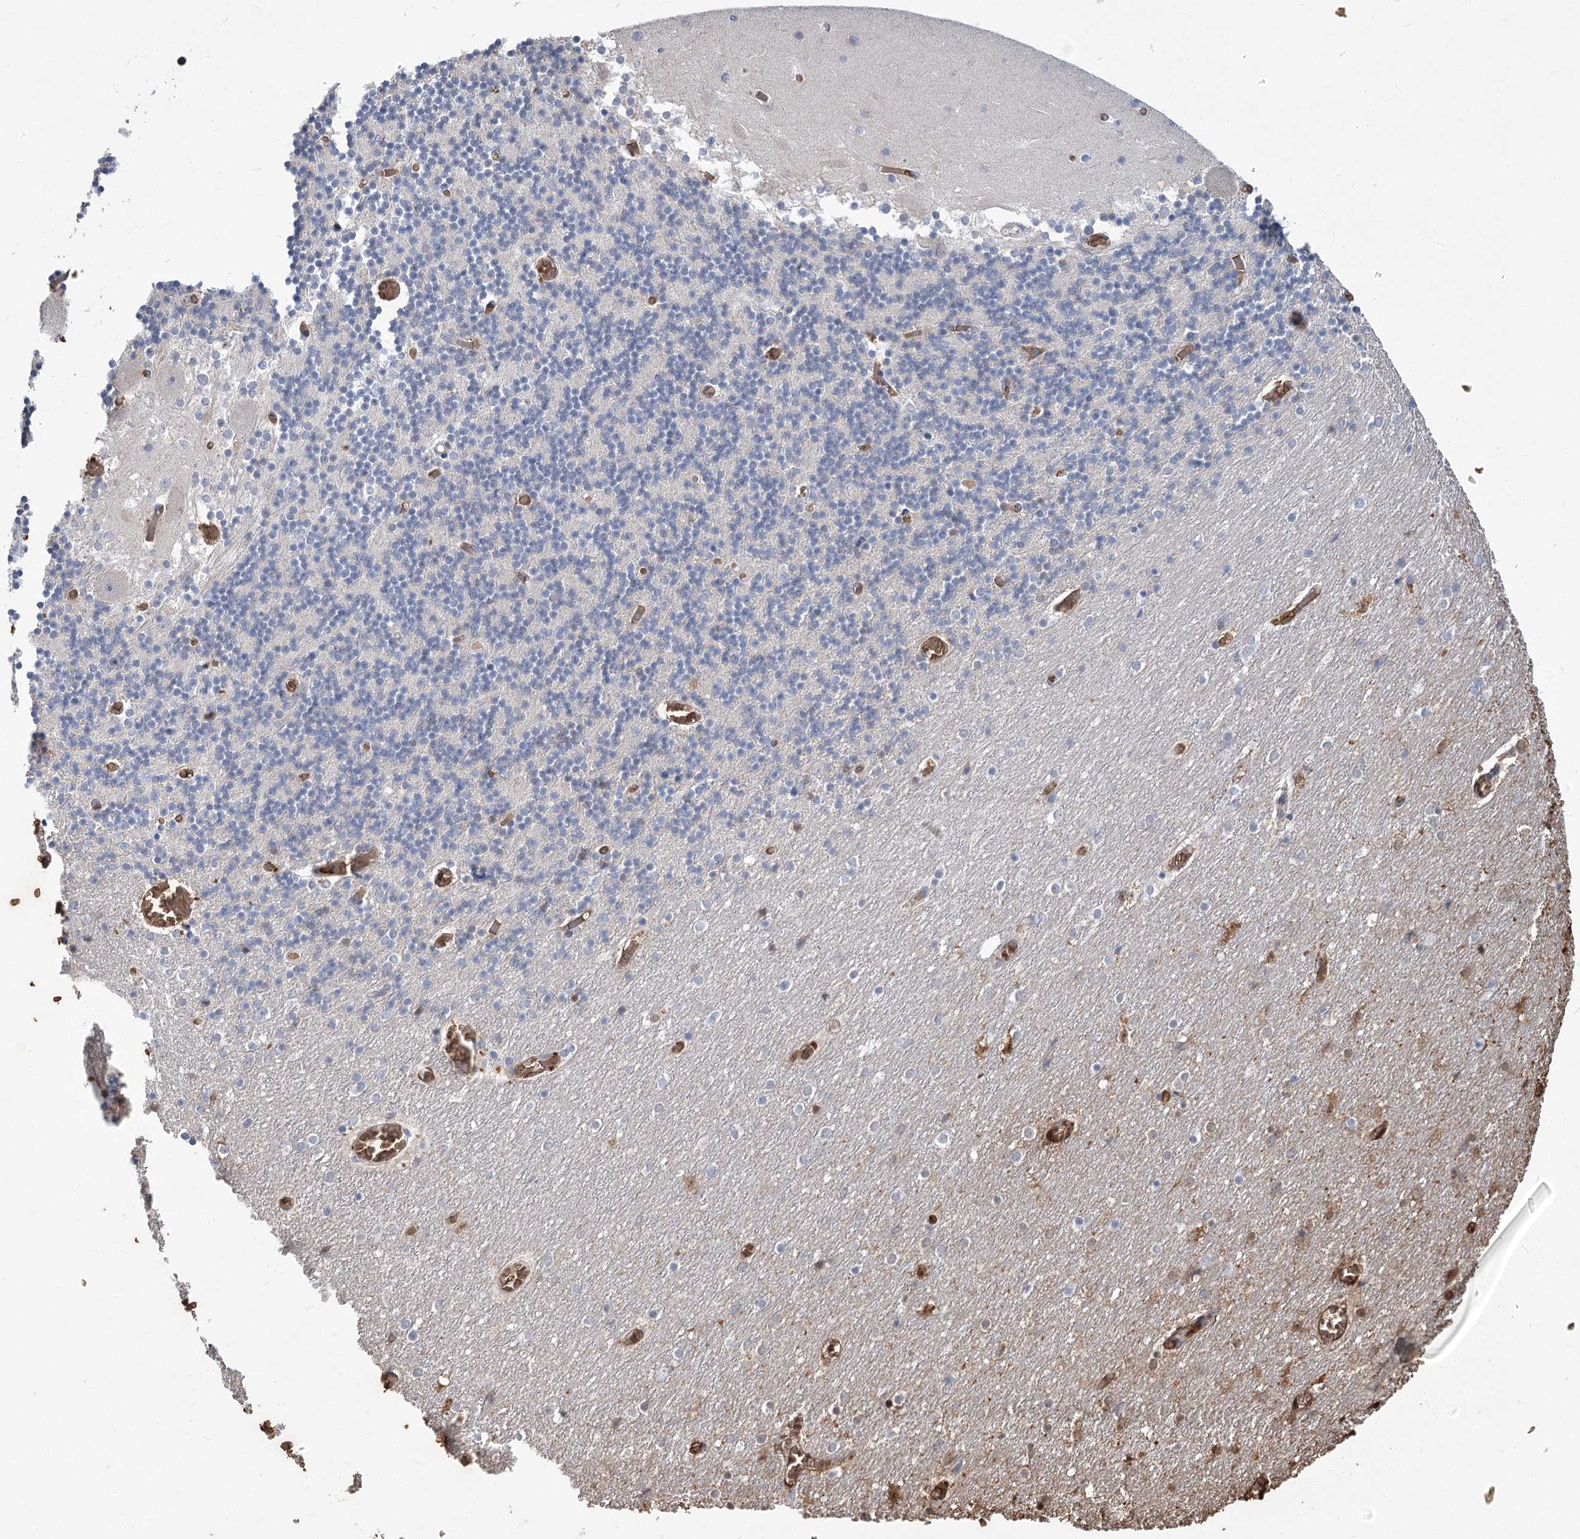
{"staining": {"intensity": "negative", "quantity": "none", "location": "none"}, "tissue": "cerebellum", "cell_type": "Cells in granular layer", "image_type": "normal", "snomed": [{"axis": "morphology", "description": "Normal tissue, NOS"}, {"axis": "topography", "description": "Cerebellum"}], "caption": "Immunohistochemical staining of benign human cerebellum demonstrates no significant positivity in cells in granular layer.", "gene": "HBA1", "patient": {"sex": "female", "age": 28}}